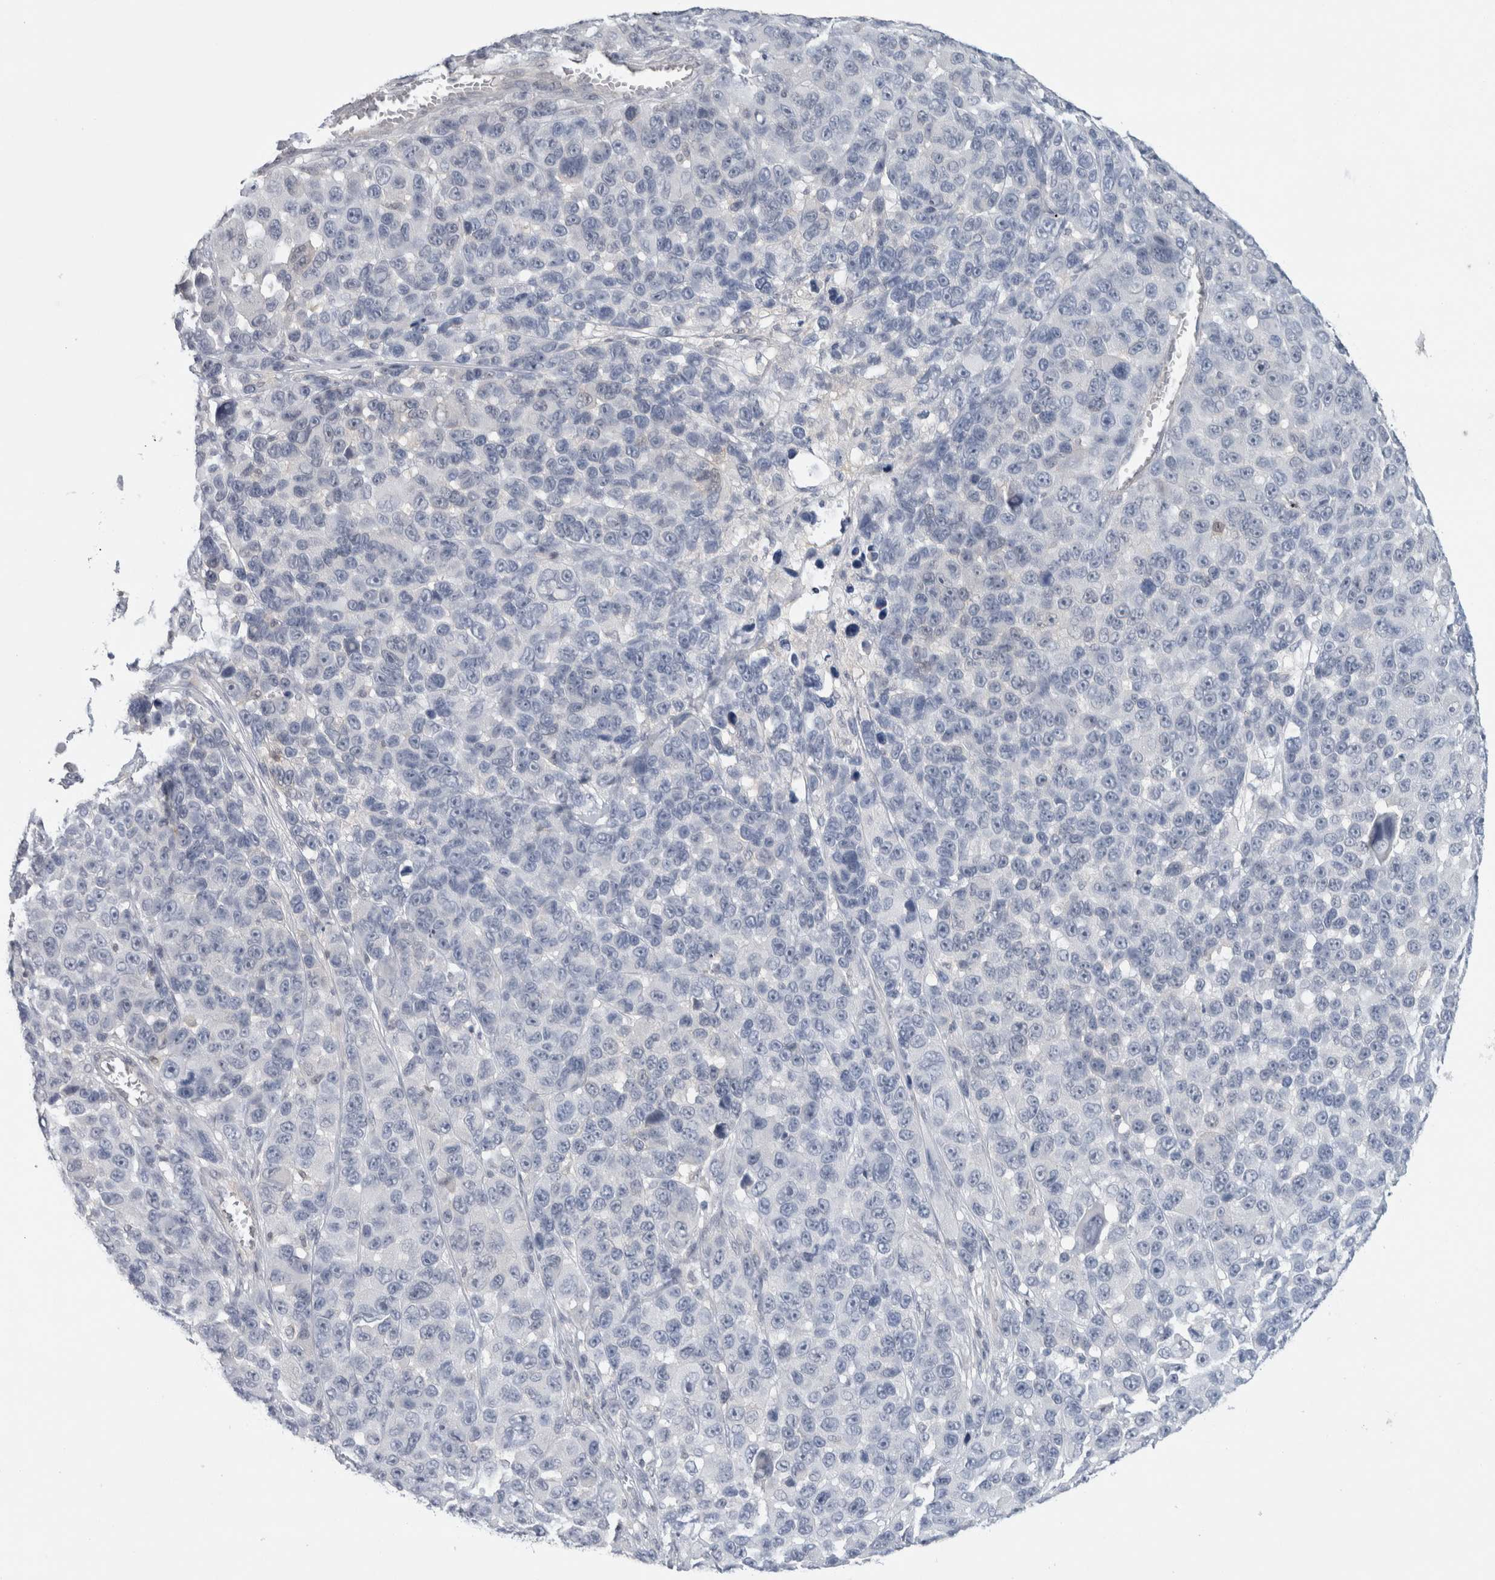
{"staining": {"intensity": "negative", "quantity": "none", "location": "none"}, "tissue": "melanoma", "cell_type": "Tumor cells", "image_type": "cancer", "snomed": [{"axis": "morphology", "description": "Malignant melanoma, NOS"}, {"axis": "topography", "description": "Skin"}], "caption": "This is a micrograph of immunohistochemistry (IHC) staining of malignant melanoma, which shows no expression in tumor cells.", "gene": "CASP6", "patient": {"sex": "male", "age": 53}}